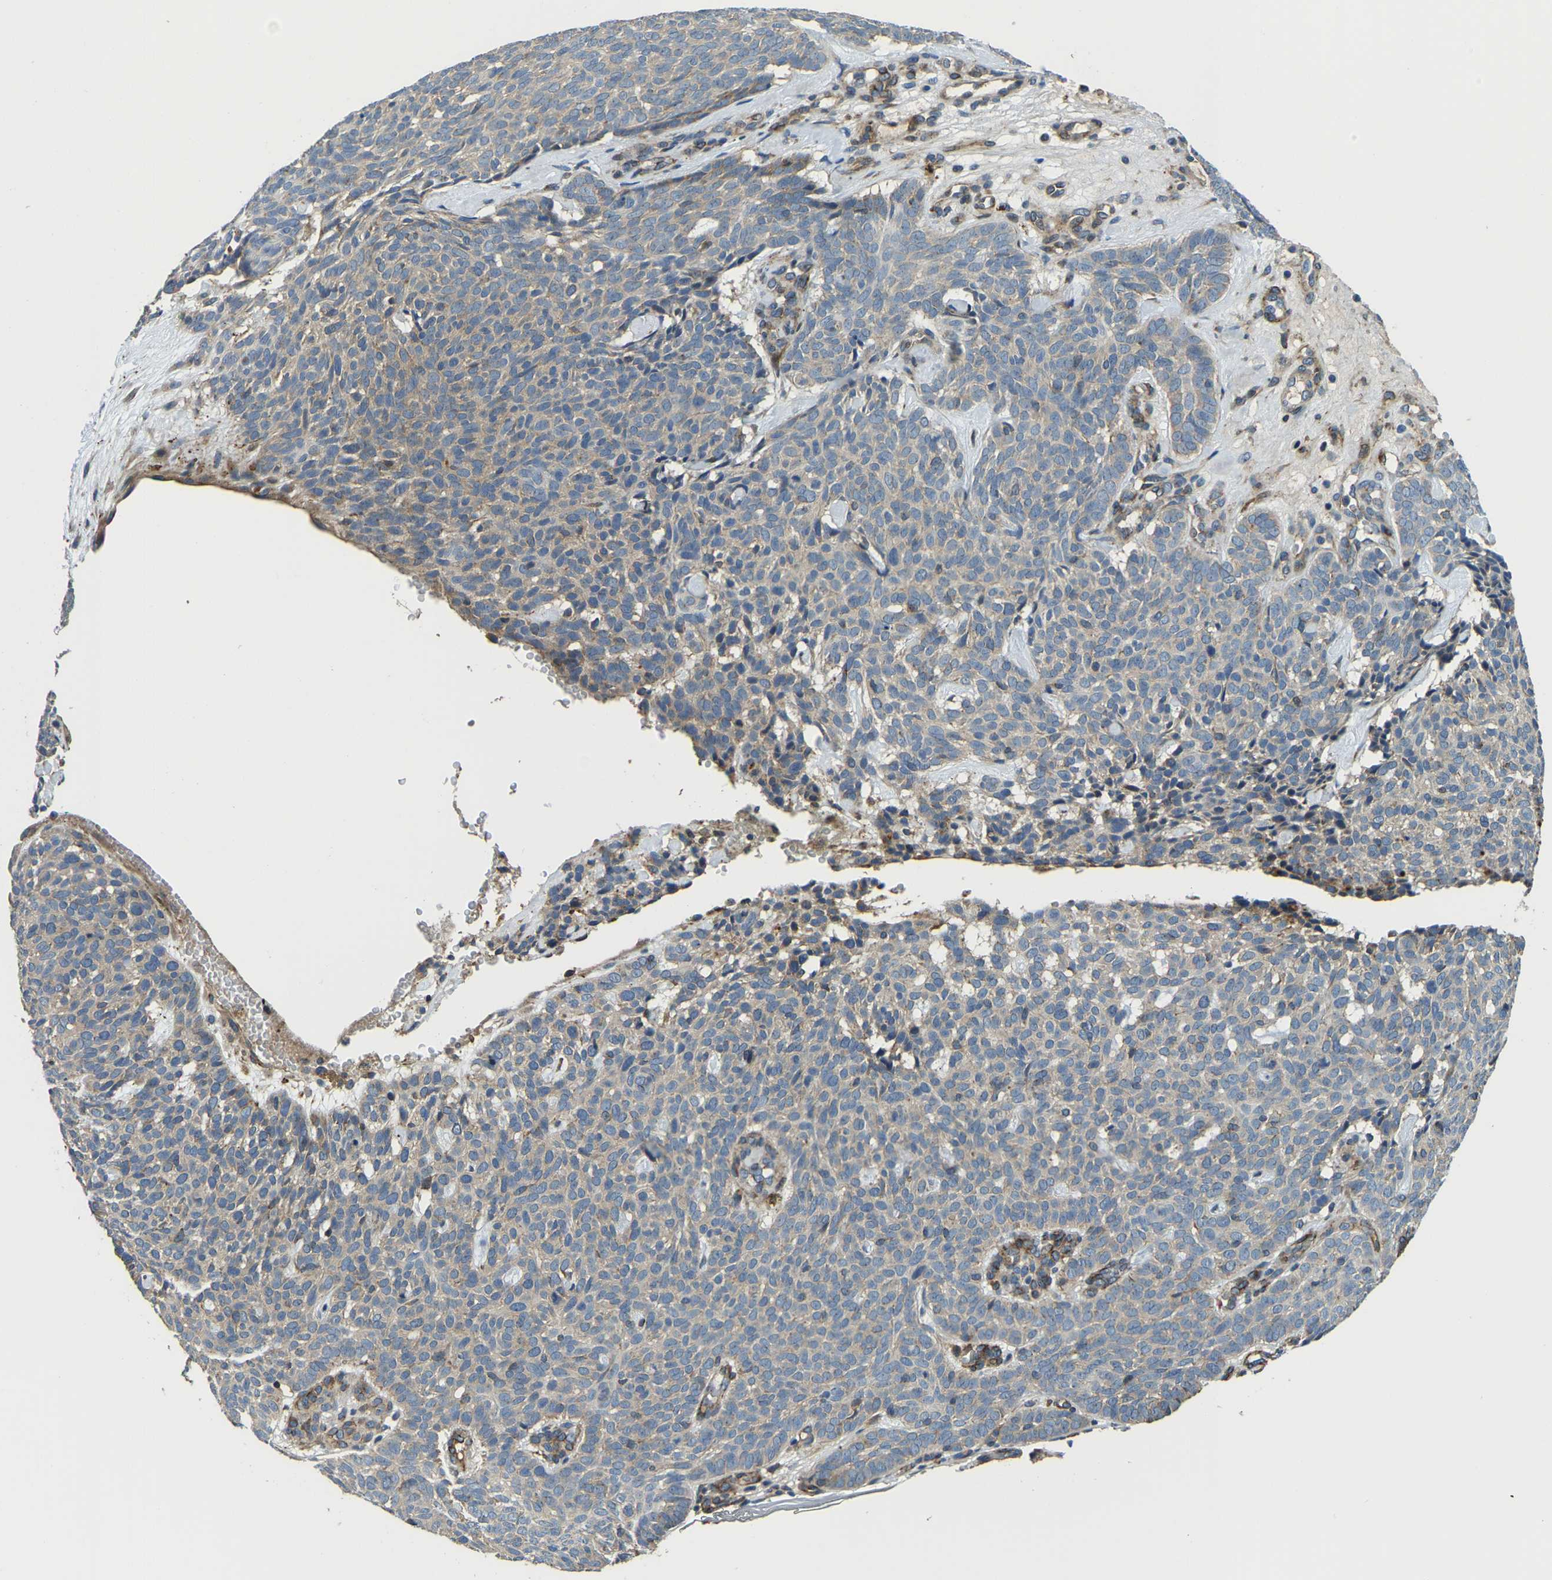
{"staining": {"intensity": "weak", "quantity": "25%-75%", "location": "cytoplasmic/membranous"}, "tissue": "skin cancer", "cell_type": "Tumor cells", "image_type": "cancer", "snomed": [{"axis": "morphology", "description": "Basal cell carcinoma"}, {"axis": "topography", "description": "Skin"}], "caption": "Immunohistochemical staining of human skin cancer exhibits low levels of weak cytoplasmic/membranous expression in about 25%-75% of tumor cells.", "gene": "RNF39", "patient": {"sex": "male", "age": 61}}